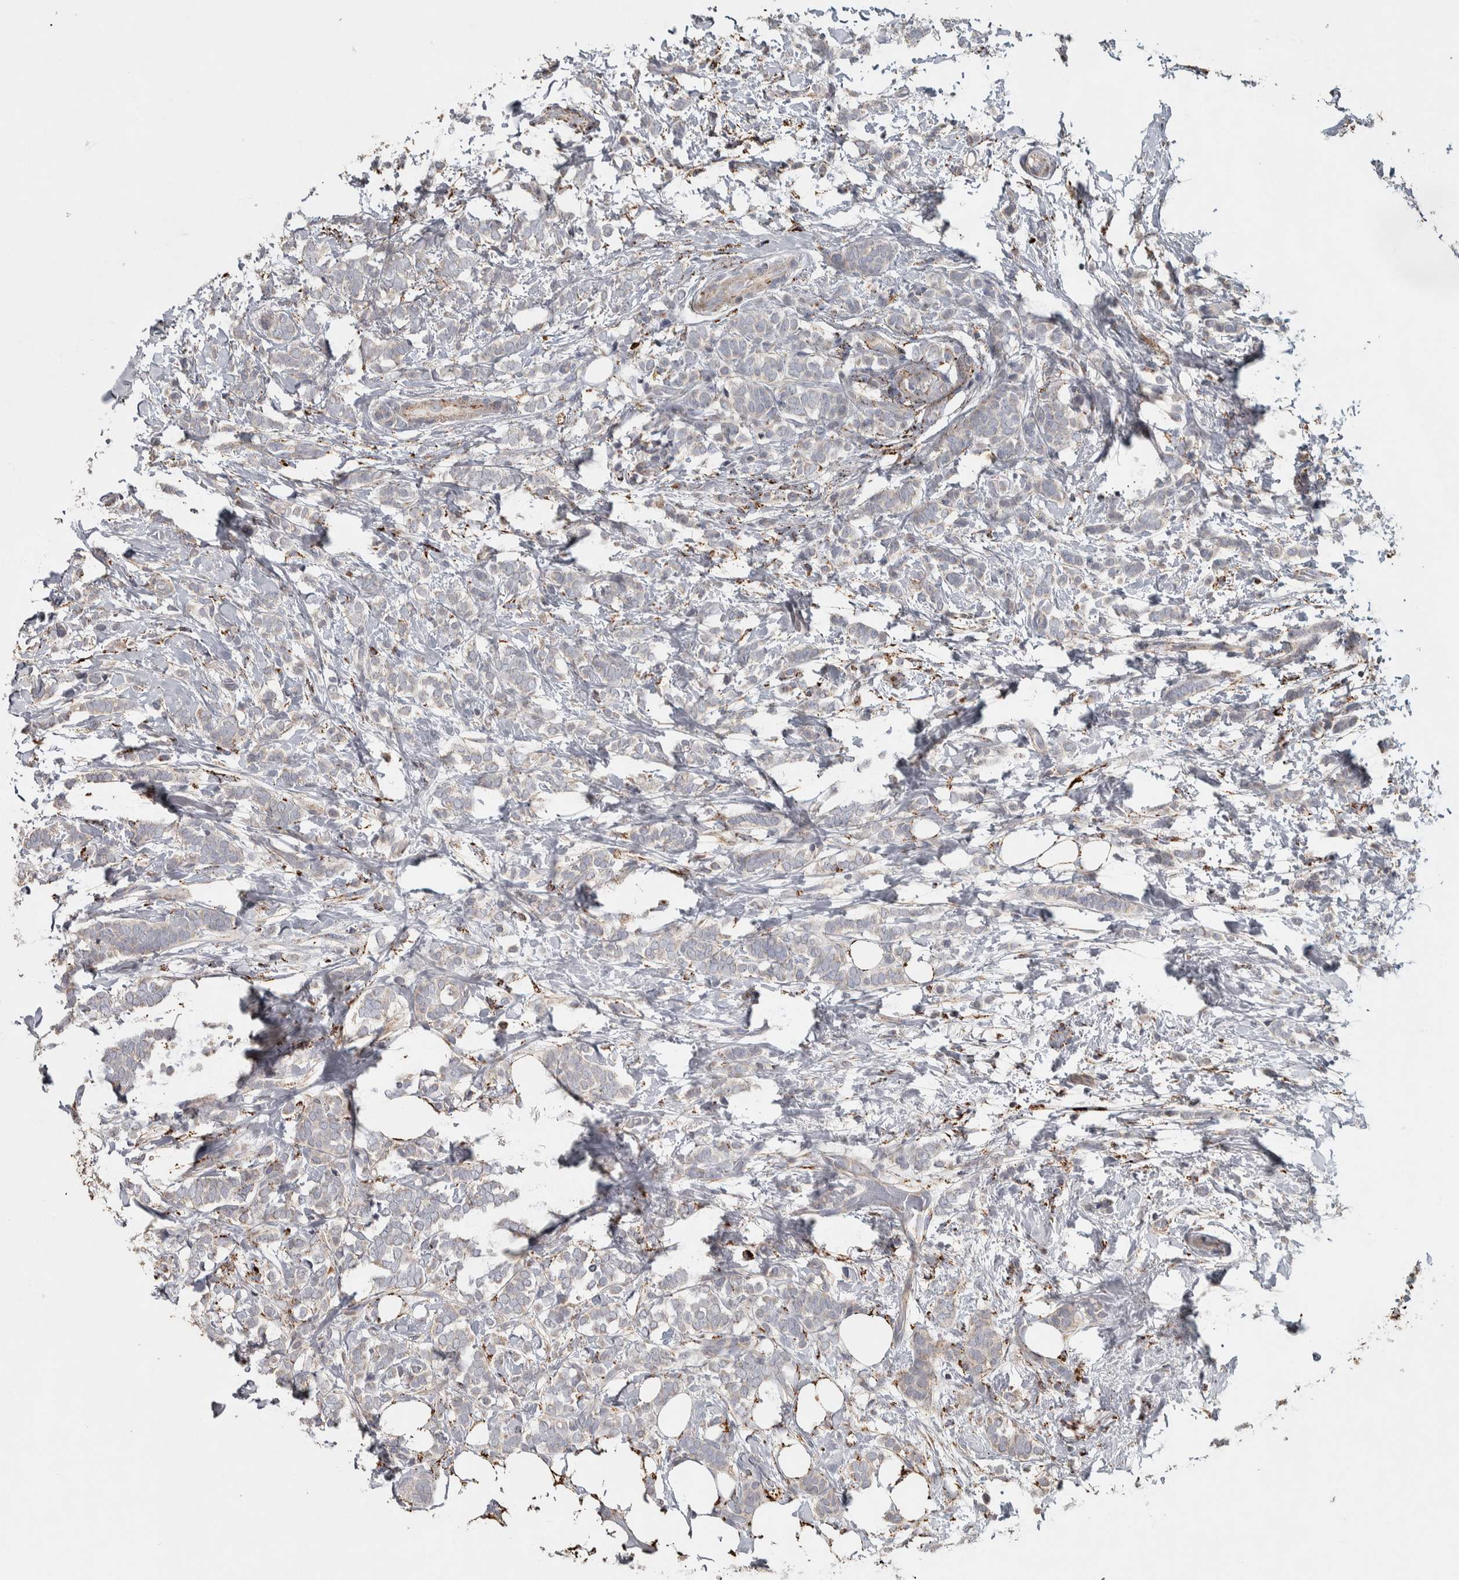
{"staining": {"intensity": "weak", "quantity": "<25%", "location": "cytoplasmic/membranous"}, "tissue": "breast cancer", "cell_type": "Tumor cells", "image_type": "cancer", "snomed": [{"axis": "morphology", "description": "Lobular carcinoma"}, {"axis": "topography", "description": "Breast"}], "caption": "A high-resolution image shows IHC staining of lobular carcinoma (breast), which reveals no significant staining in tumor cells.", "gene": "FAM78A", "patient": {"sex": "female", "age": 50}}